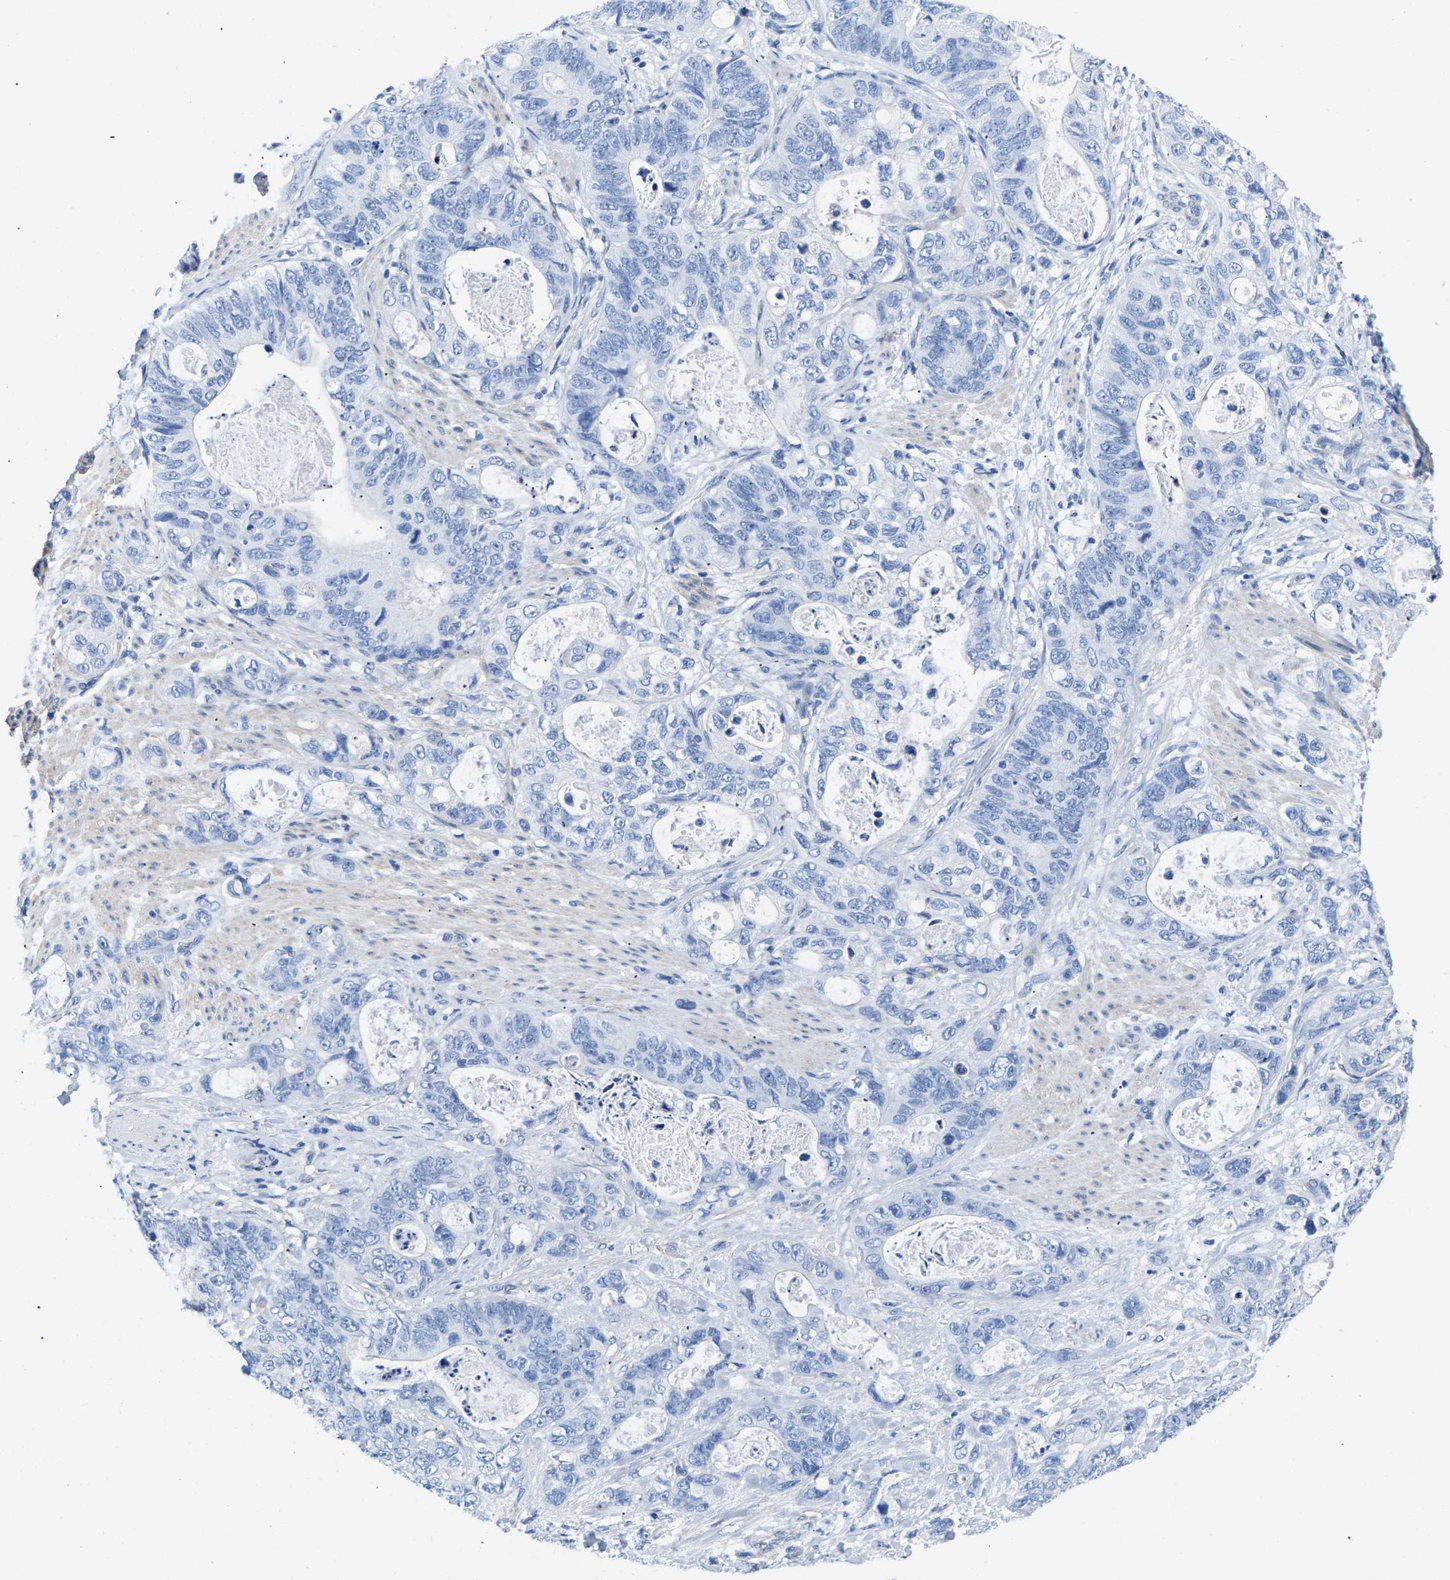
{"staining": {"intensity": "negative", "quantity": "none", "location": "none"}, "tissue": "stomach cancer", "cell_type": "Tumor cells", "image_type": "cancer", "snomed": [{"axis": "morphology", "description": "Normal tissue, NOS"}, {"axis": "morphology", "description": "Adenocarcinoma, NOS"}, {"axis": "topography", "description": "Stomach"}], "caption": "DAB (3,3'-diaminobenzidine) immunohistochemical staining of human stomach cancer exhibits no significant positivity in tumor cells.", "gene": "UPK3A", "patient": {"sex": "female", "age": 89}}